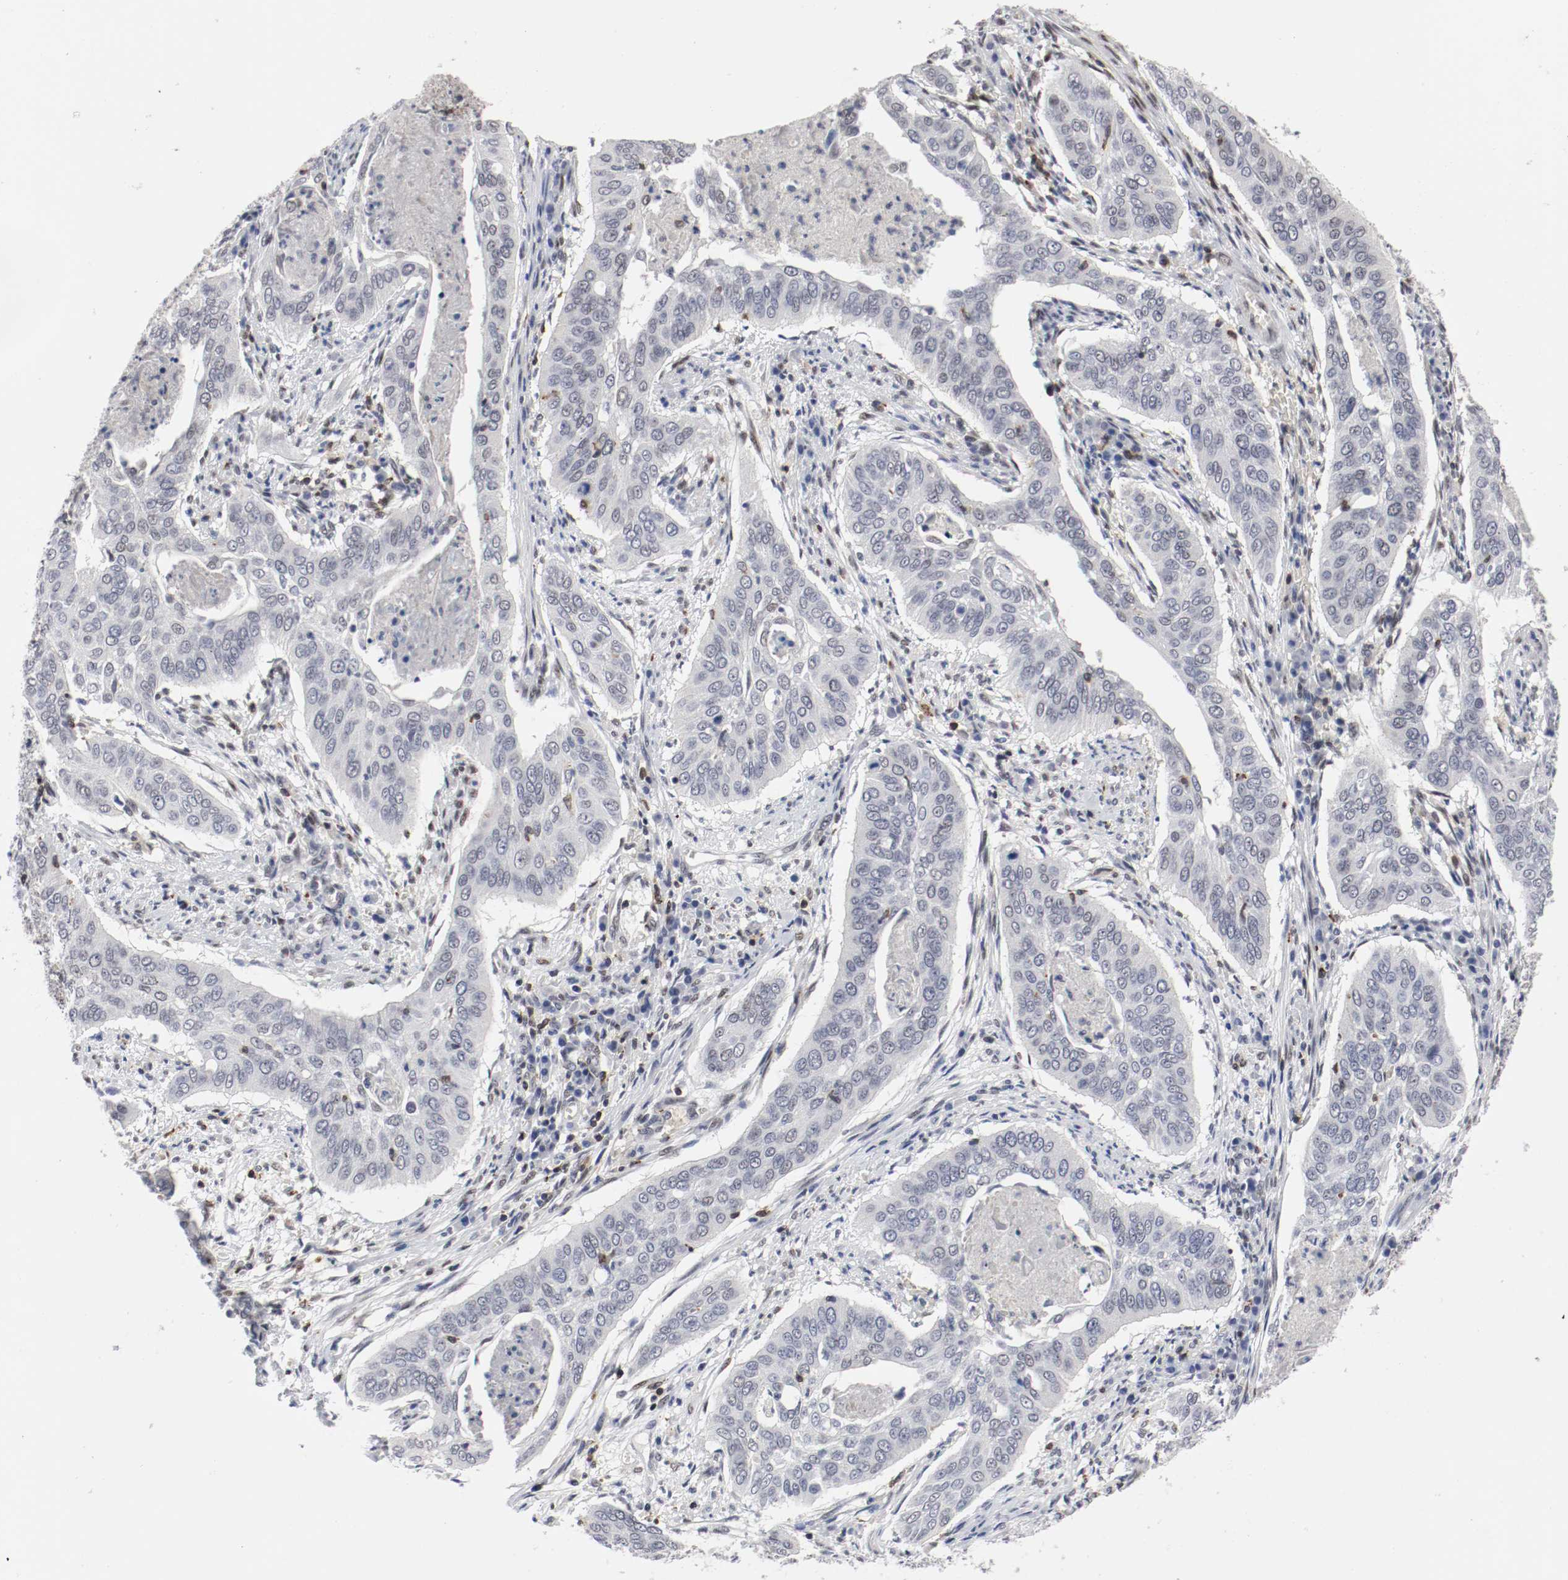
{"staining": {"intensity": "negative", "quantity": "none", "location": "none"}, "tissue": "cervical cancer", "cell_type": "Tumor cells", "image_type": "cancer", "snomed": [{"axis": "morphology", "description": "Squamous cell carcinoma, NOS"}, {"axis": "topography", "description": "Cervix"}], "caption": "This is an IHC image of human squamous cell carcinoma (cervical). There is no expression in tumor cells.", "gene": "JUND", "patient": {"sex": "female", "age": 39}}